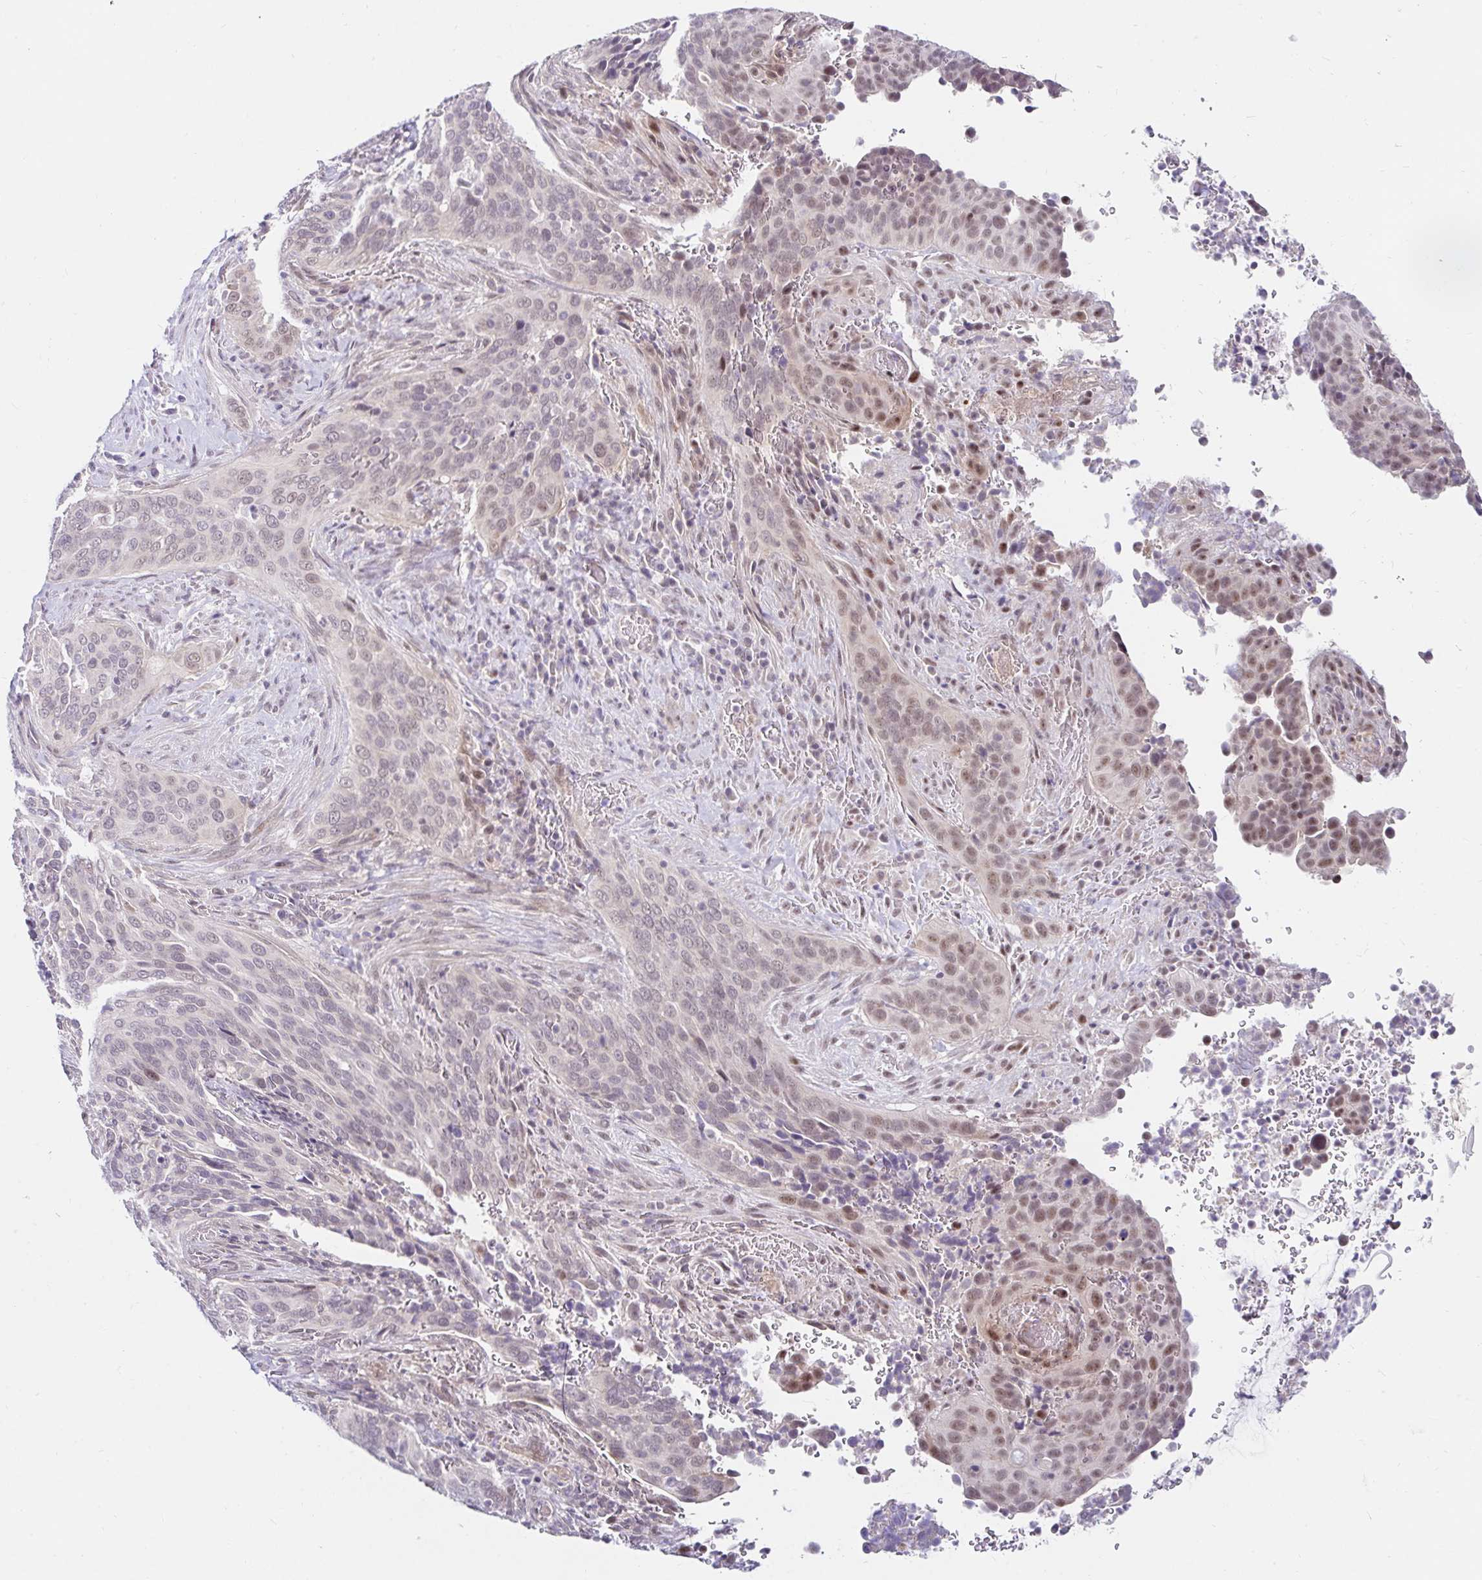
{"staining": {"intensity": "moderate", "quantity": "25%-75%", "location": "nuclear"}, "tissue": "cervical cancer", "cell_type": "Tumor cells", "image_type": "cancer", "snomed": [{"axis": "morphology", "description": "Squamous cell carcinoma, NOS"}, {"axis": "topography", "description": "Cervix"}], "caption": "Cervical cancer (squamous cell carcinoma) stained with a protein marker exhibits moderate staining in tumor cells.", "gene": "GUCY1A1", "patient": {"sex": "female", "age": 38}}